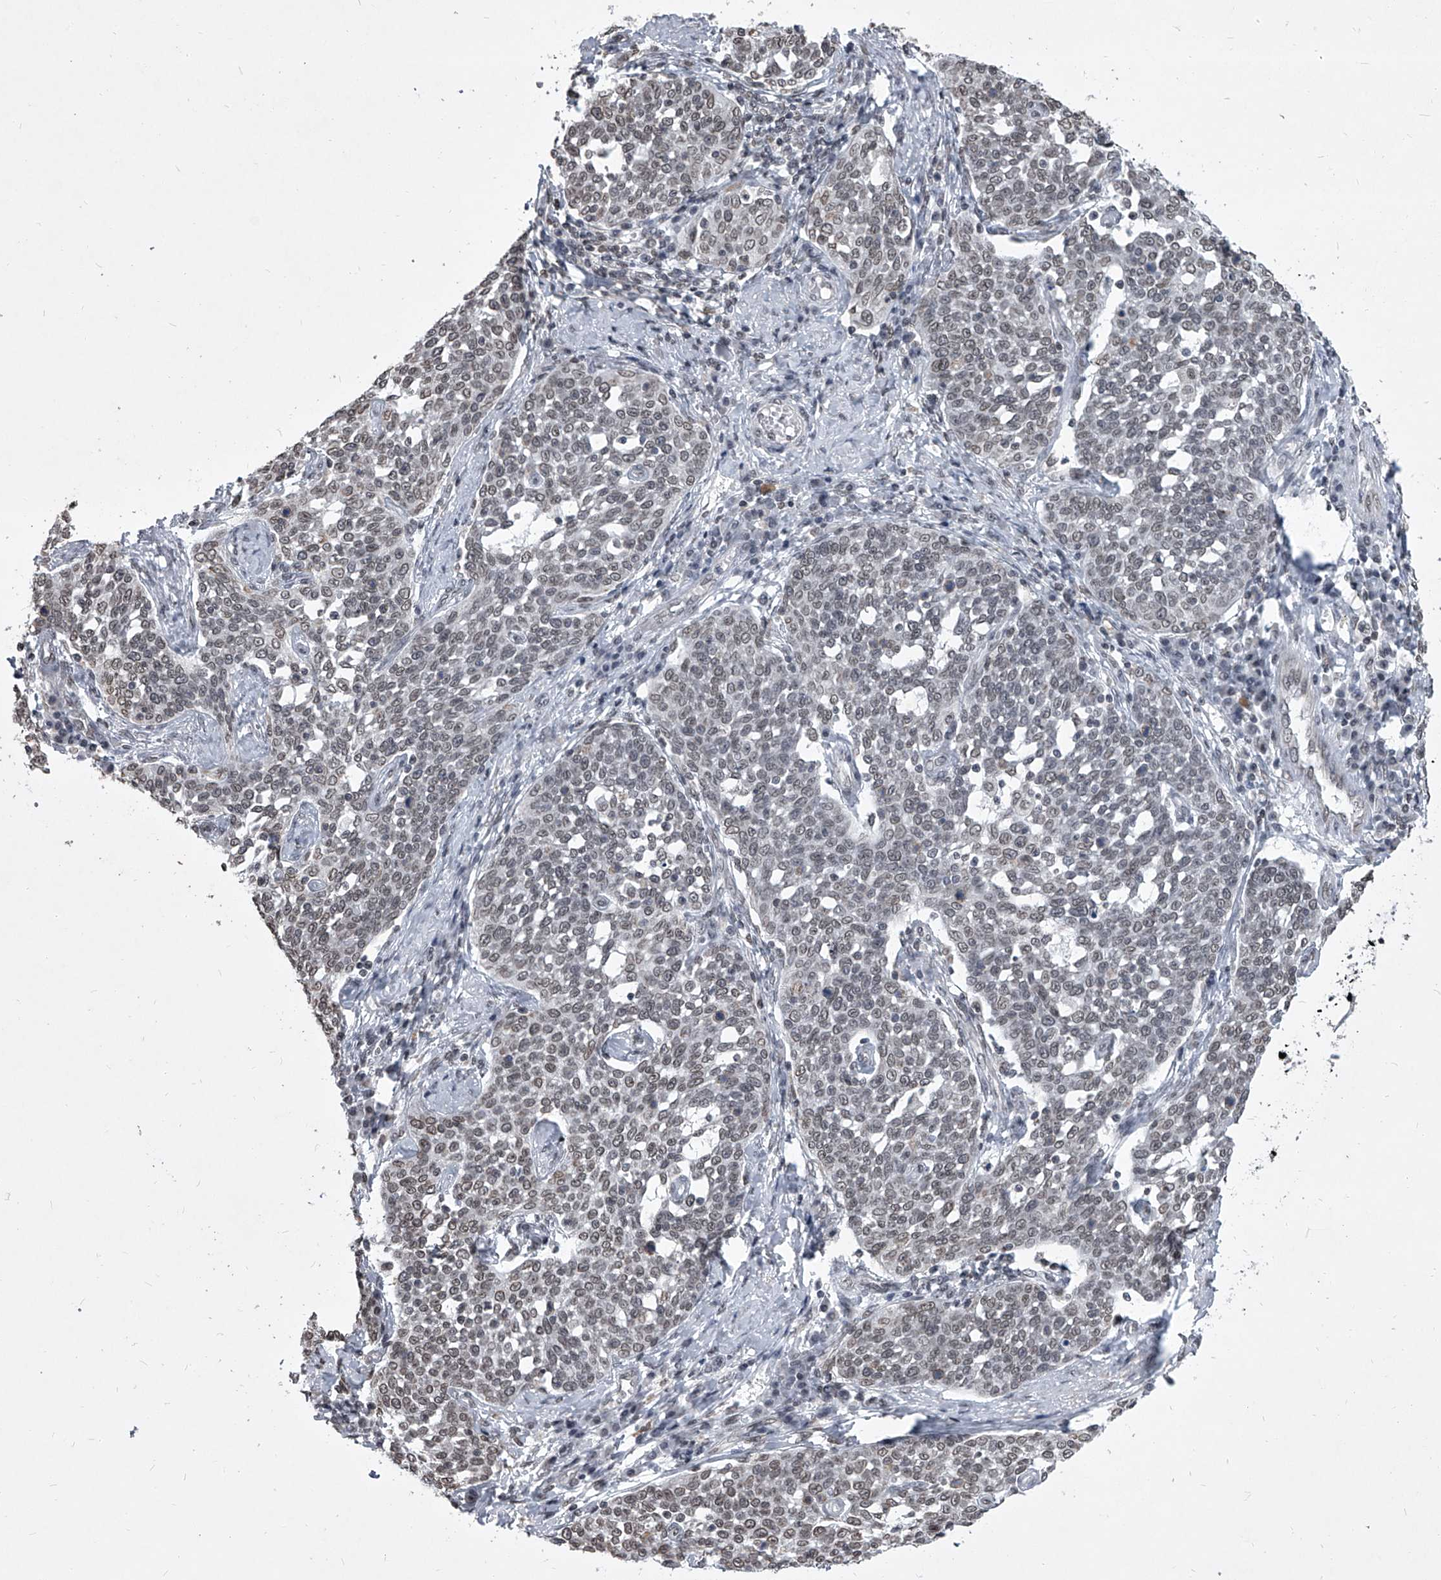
{"staining": {"intensity": "weak", "quantity": "25%-75%", "location": "nuclear"}, "tissue": "cervical cancer", "cell_type": "Tumor cells", "image_type": "cancer", "snomed": [{"axis": "morphology", "description": "Squamous cell carcinoma, NOS"}, {"axis": "topography", "description": "Cervix"}], "caption": "A low amount of weak nuclear expression is appreciated in about 25%-75% of tumor cells in cervical cancer tissue.", "gene": "PPIL4", "patient": {"sex": "female", "age": 34}}